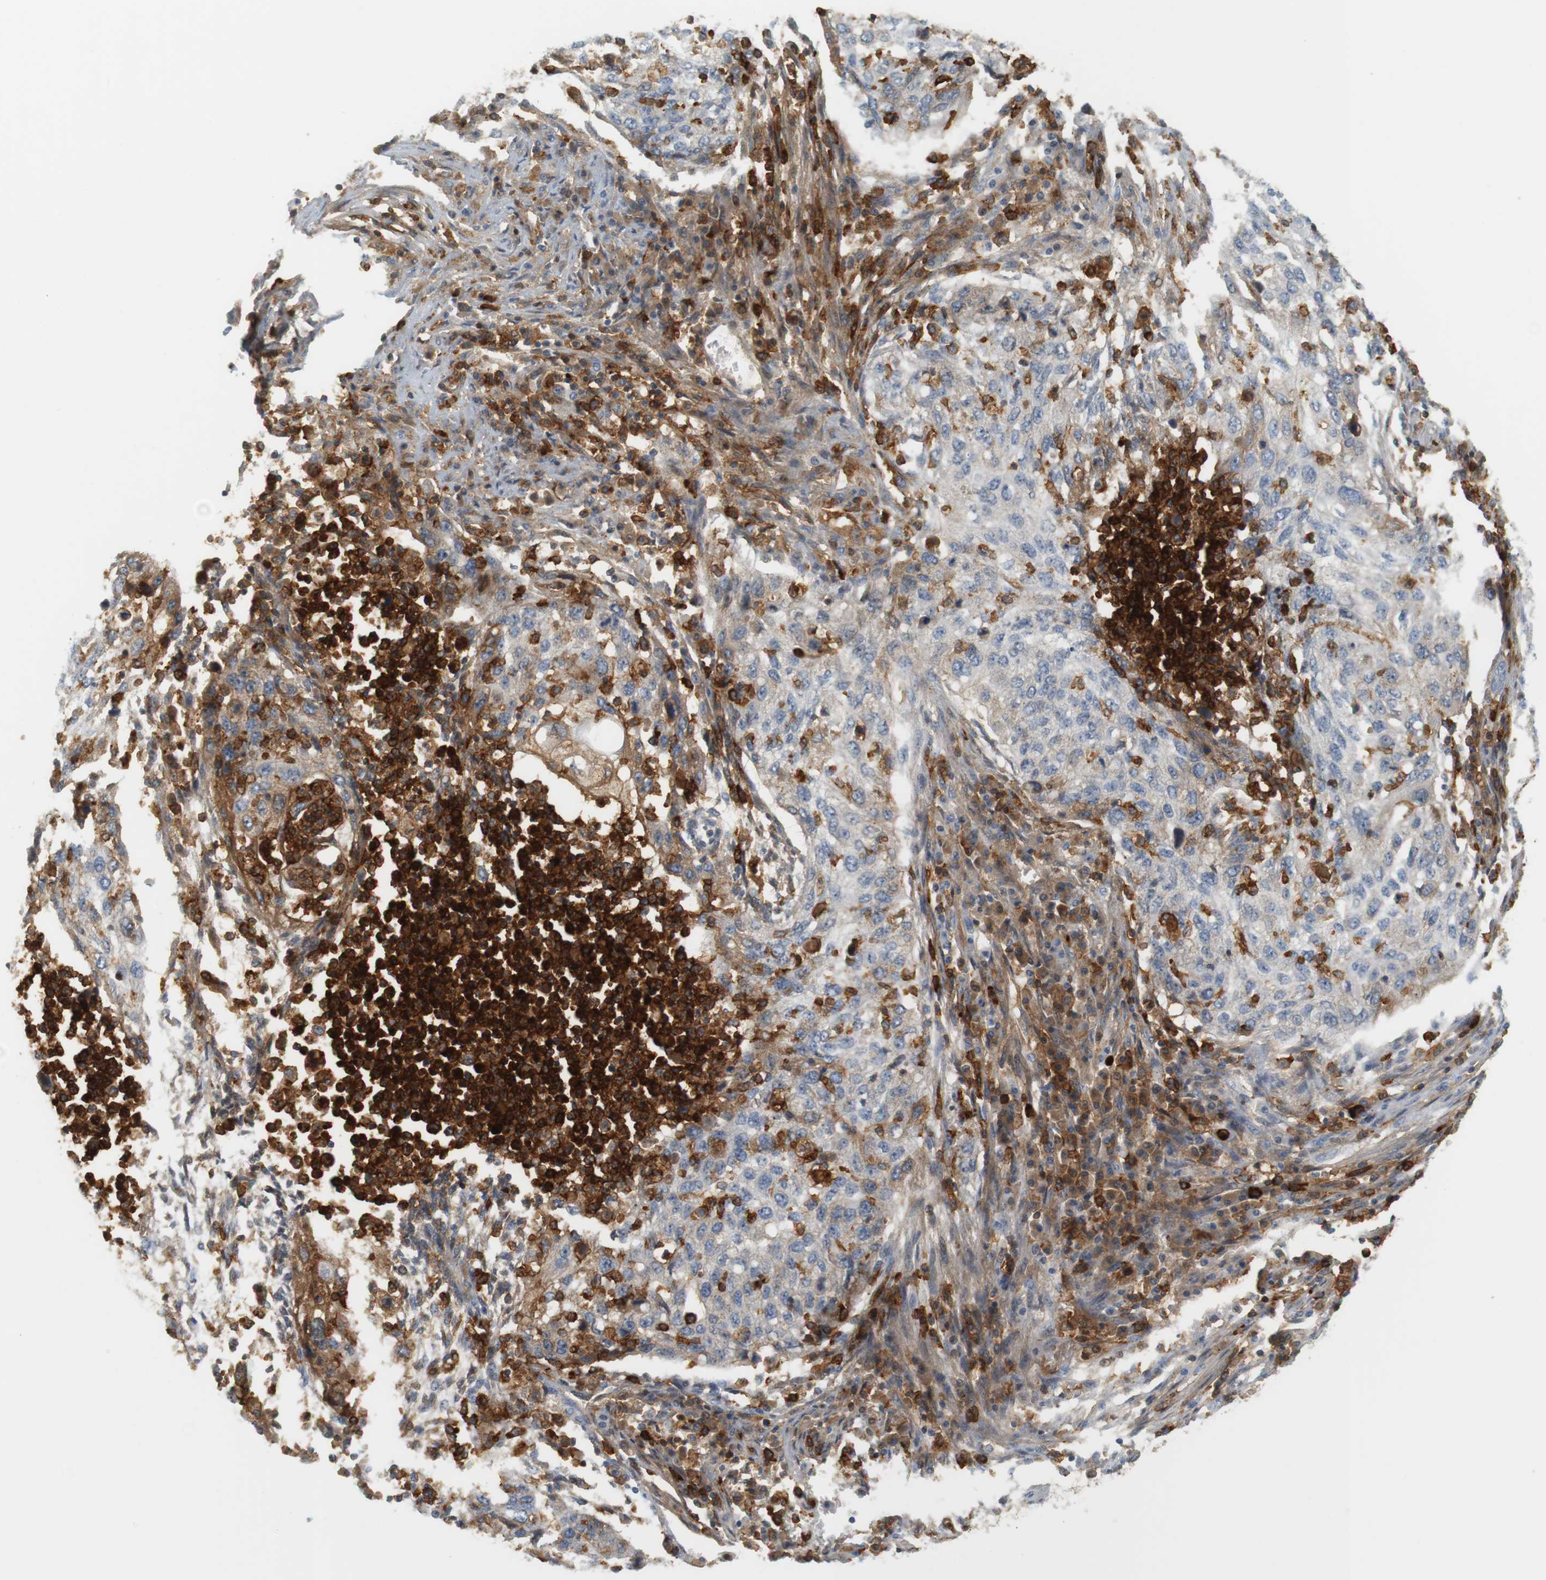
{"staining": {"intensity": "negative", "quantity": "none", "location": "none"}, "tissue": "lung cancer", "cell_type": "Tumor cells", "image_type": "cancer", "snomed": [{"axis": "morphology", "description": "Squamous cell carcinoma, NOS"}, {"axis": "topography", "description": "Lung"}], "caption": "Immunohistochemical staining of lung cancer shows no significant expression in tumor cells.", "gene": "SIRPA", "patient": {"sex": "female", "age": 63}}